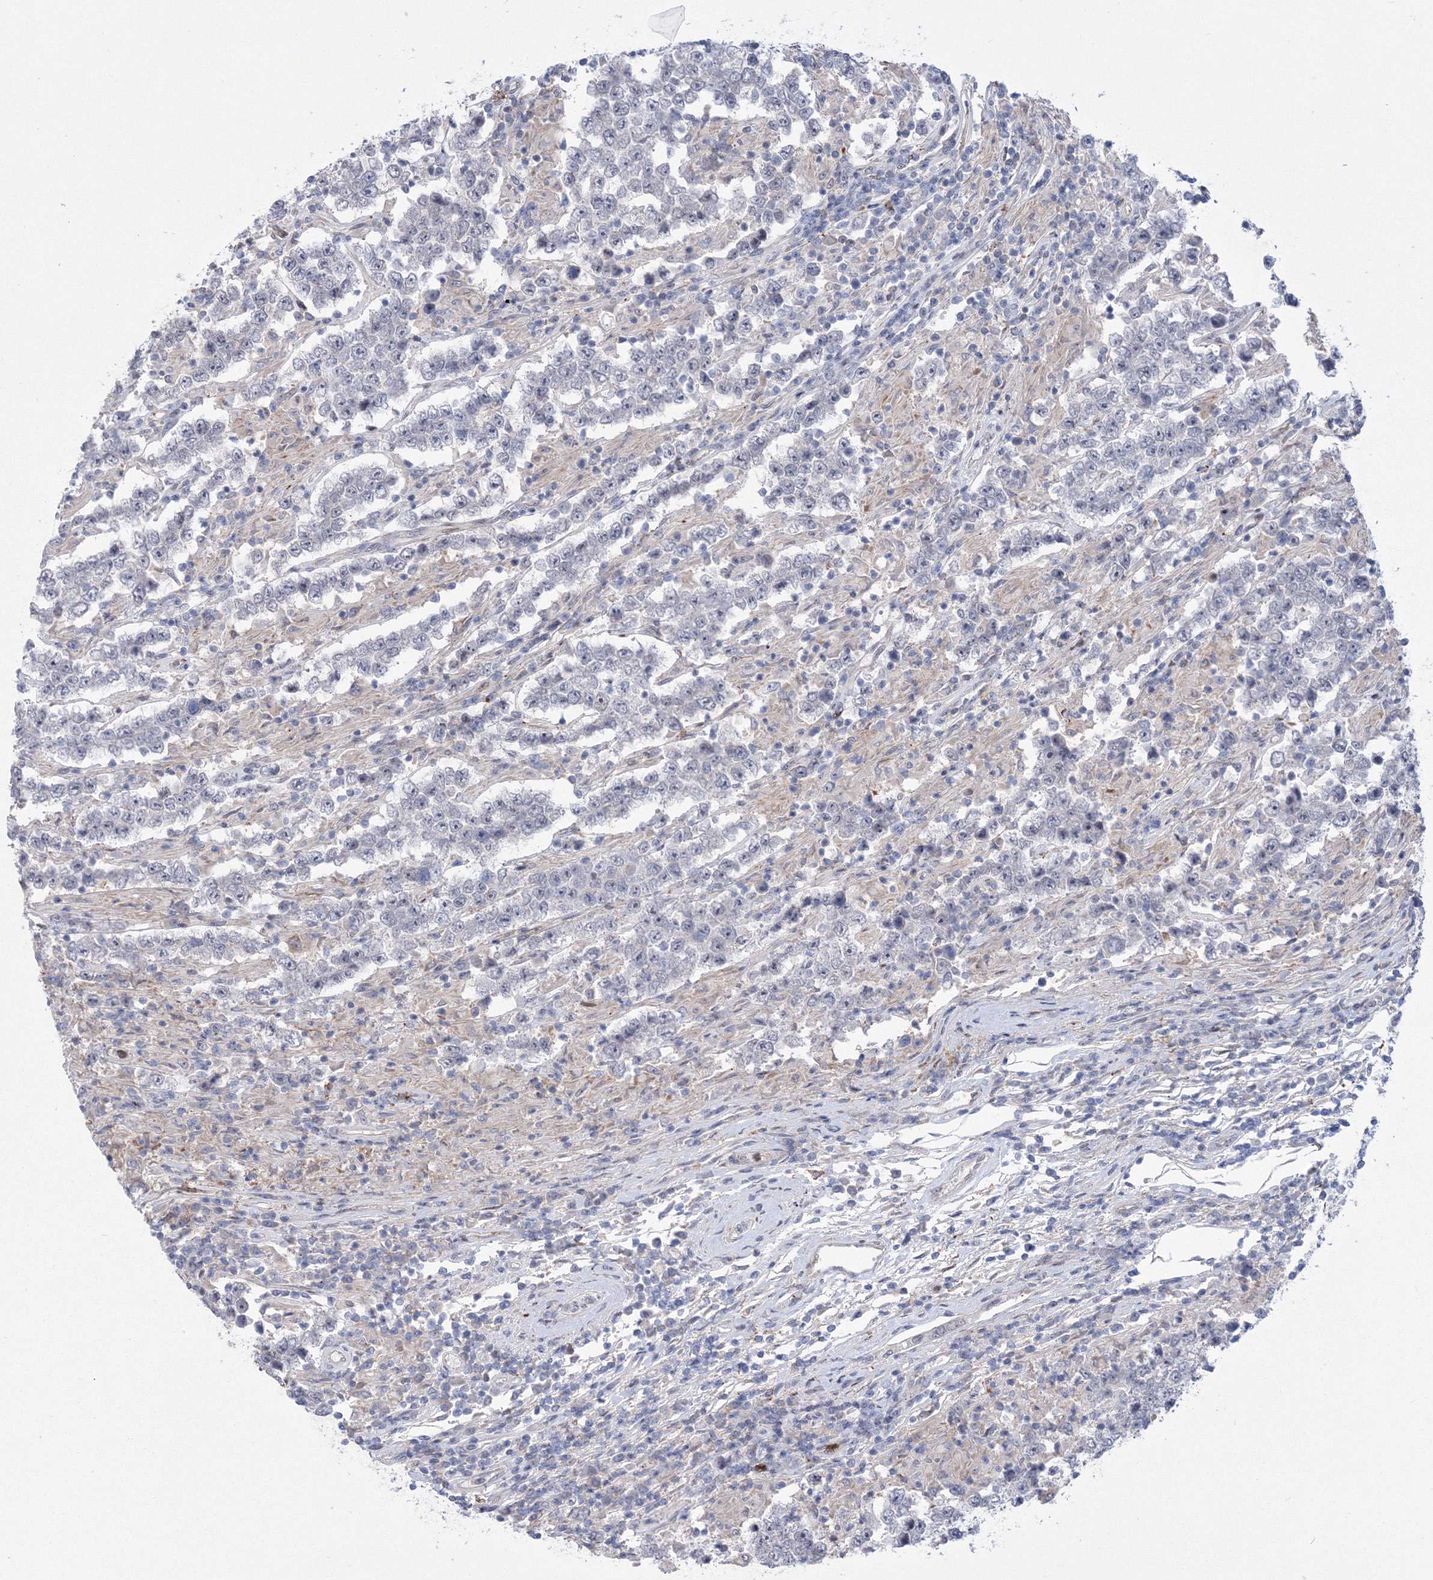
{"staining": {"intensity": "negative", "quantity": "none", "location": "none"}, "tissue": "testis cancer", "cell_type": "Tumor cells", "image_type": "cancer", "snomed": [{"axis": "morphology", "description": "Normal tissue, NOS"}, {"axis": "morphology", "description": "Urothelial carcinoma, High grade"}, {"axis": "morphology", "description": "Seminoma, NOS"}, {"axis": "morphology", "description": "Carcinoma, Embryonal, NOS"}, {"axis": "topography", "description": "Urinary bladder"}, {"axis": "topography", "description": "Testis"}], "caption": "This is a image of IHC staining of seminoma (testis), which shows no expression in tumor cells.", "gene": "RNPEPL1", "patient": {"sex": "male", "age": 41}}